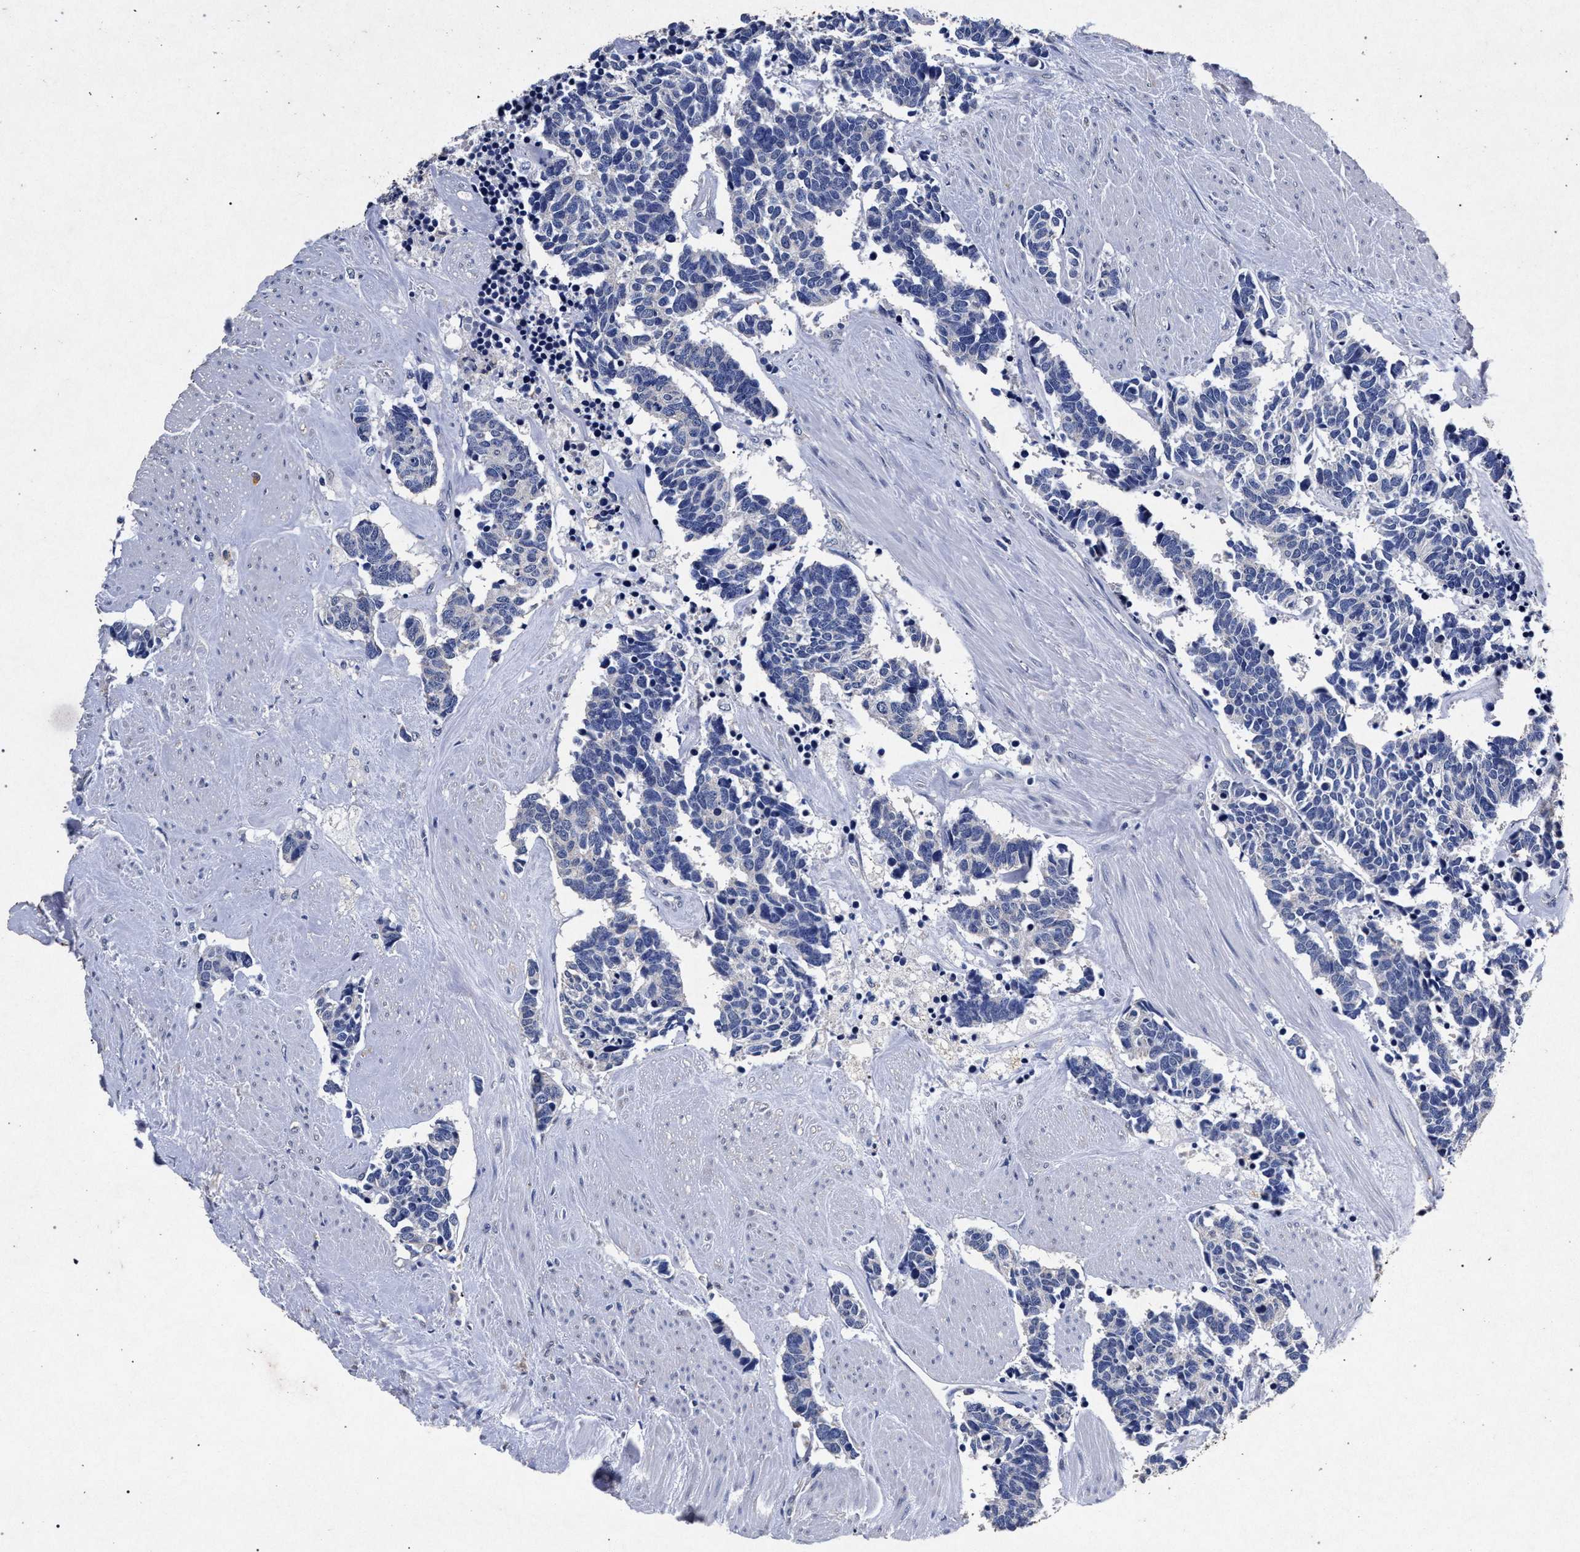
{"staining": {"intensity": "negative", "quantity": "none", "location": "none"}, "tissue": "carcinoid", "cell_type": "Tumor cells", "image_type": "cancer", "snomed": [{"axis": "morphology", "description": "Carcinoma, NOS"}, {"axis": "morphology", "description": "Carcinoid, malignant, NOS"}, {"axis": "topography", "description": "Urinary bladder"}], "caption": "The micrograph reveals no staining of tumor cells in carcinoid. (DAB immunohistochemistry, high magnification).", "gene": "ATP1A2", "patient": {"sex": "male", "age": 57}}